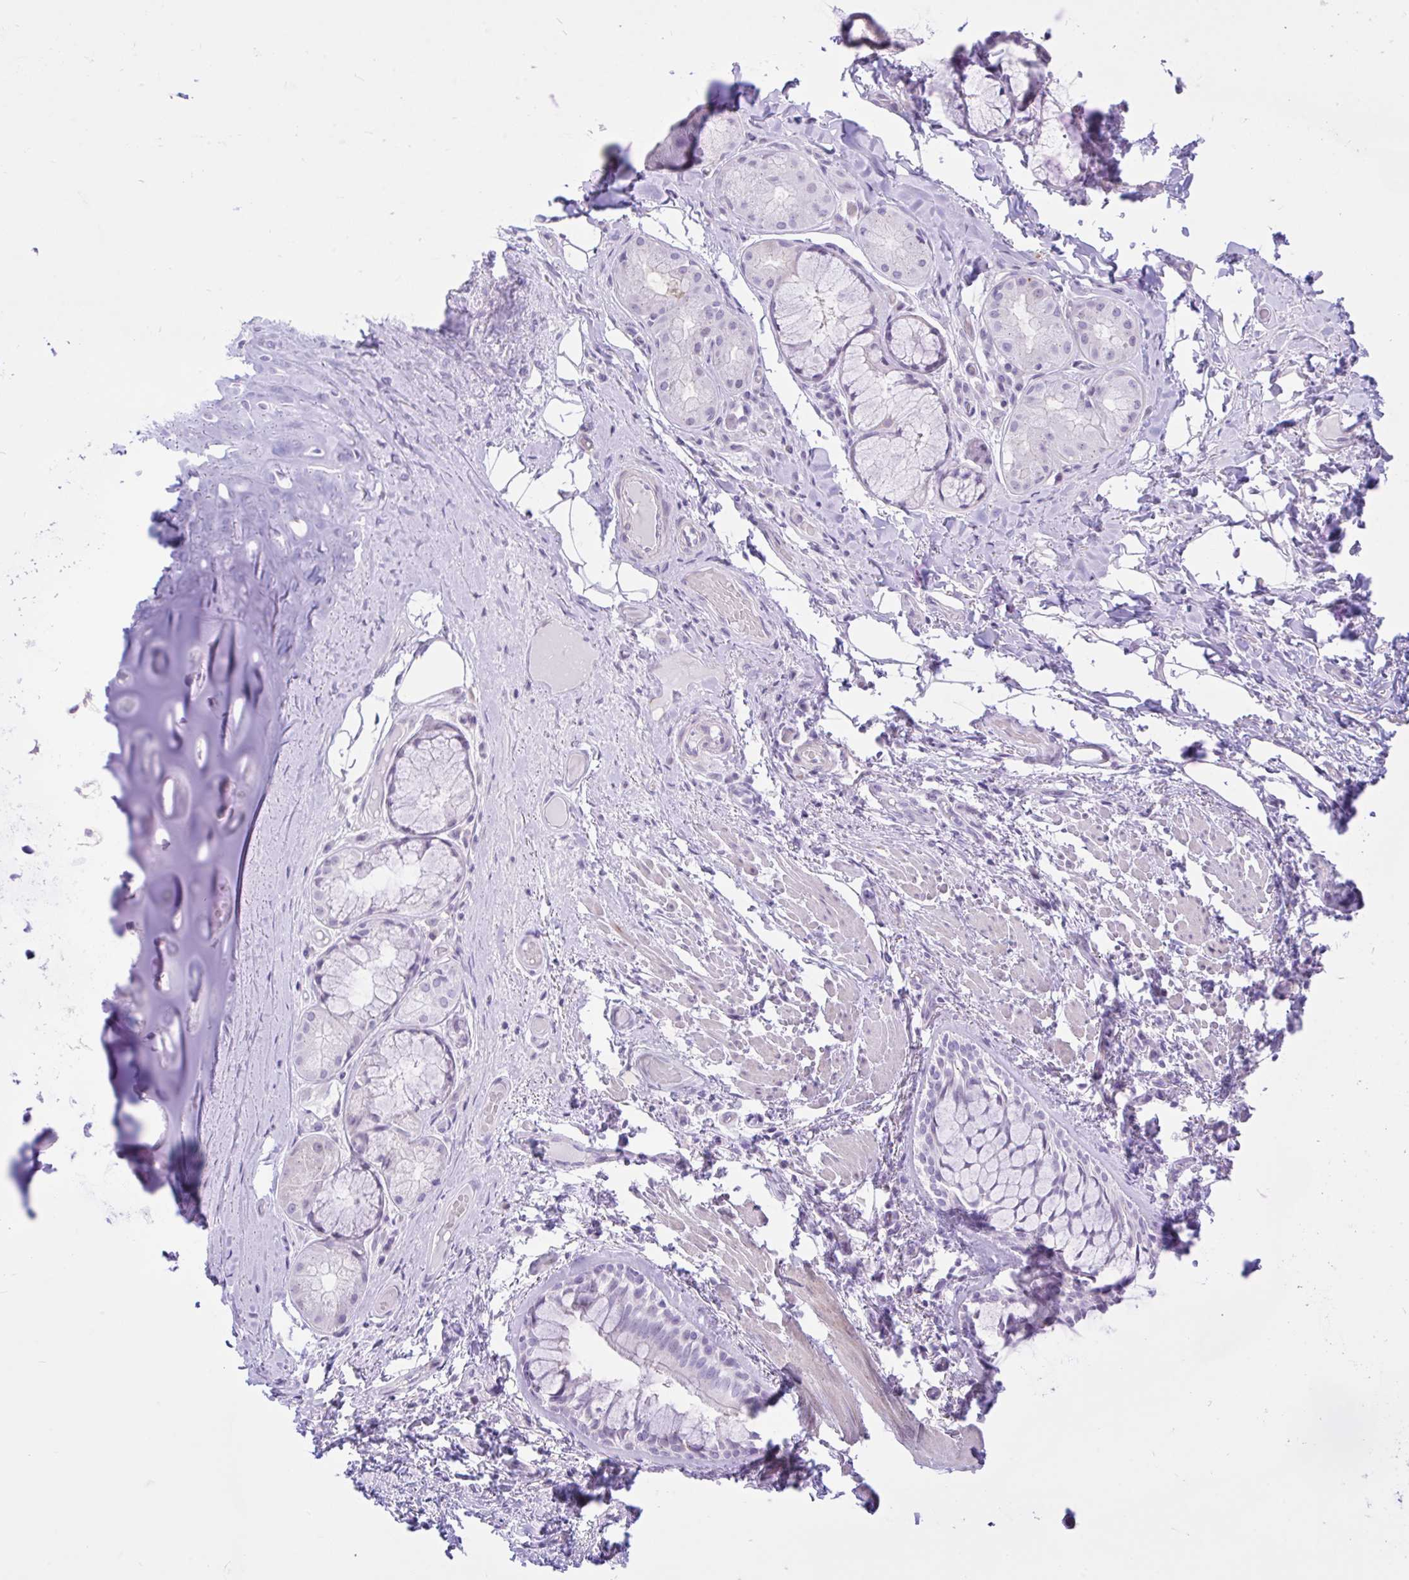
{"staining": {"intensity": "negative", "quantity": "none", "location": "none"}, "tissue": "adipose tissue", "cell_type": "Adipocytes", "image_type": "normal", "snomed": [{"axis": "morphology", "description": "Normal tissue, NOS"}, {"axis": "topography", "description": "Cartilage tissue"}, {"axis": "topography", "description": "Bronchus"}], "caption": "Immunohistochemistry (IHC) micrograph of unremarkable adipose tissue: adipose tissue stained with DAB (3,3'-diaminobenzidine) reveals no significant protein expression in adipocytes. (DAB (3,3'-diaminobenzidine) immunohistochemistry visualized using brightfield microscopy, high magnification).", "gene": "REEP1", "patient": {"sex": "male", "age": 64}}